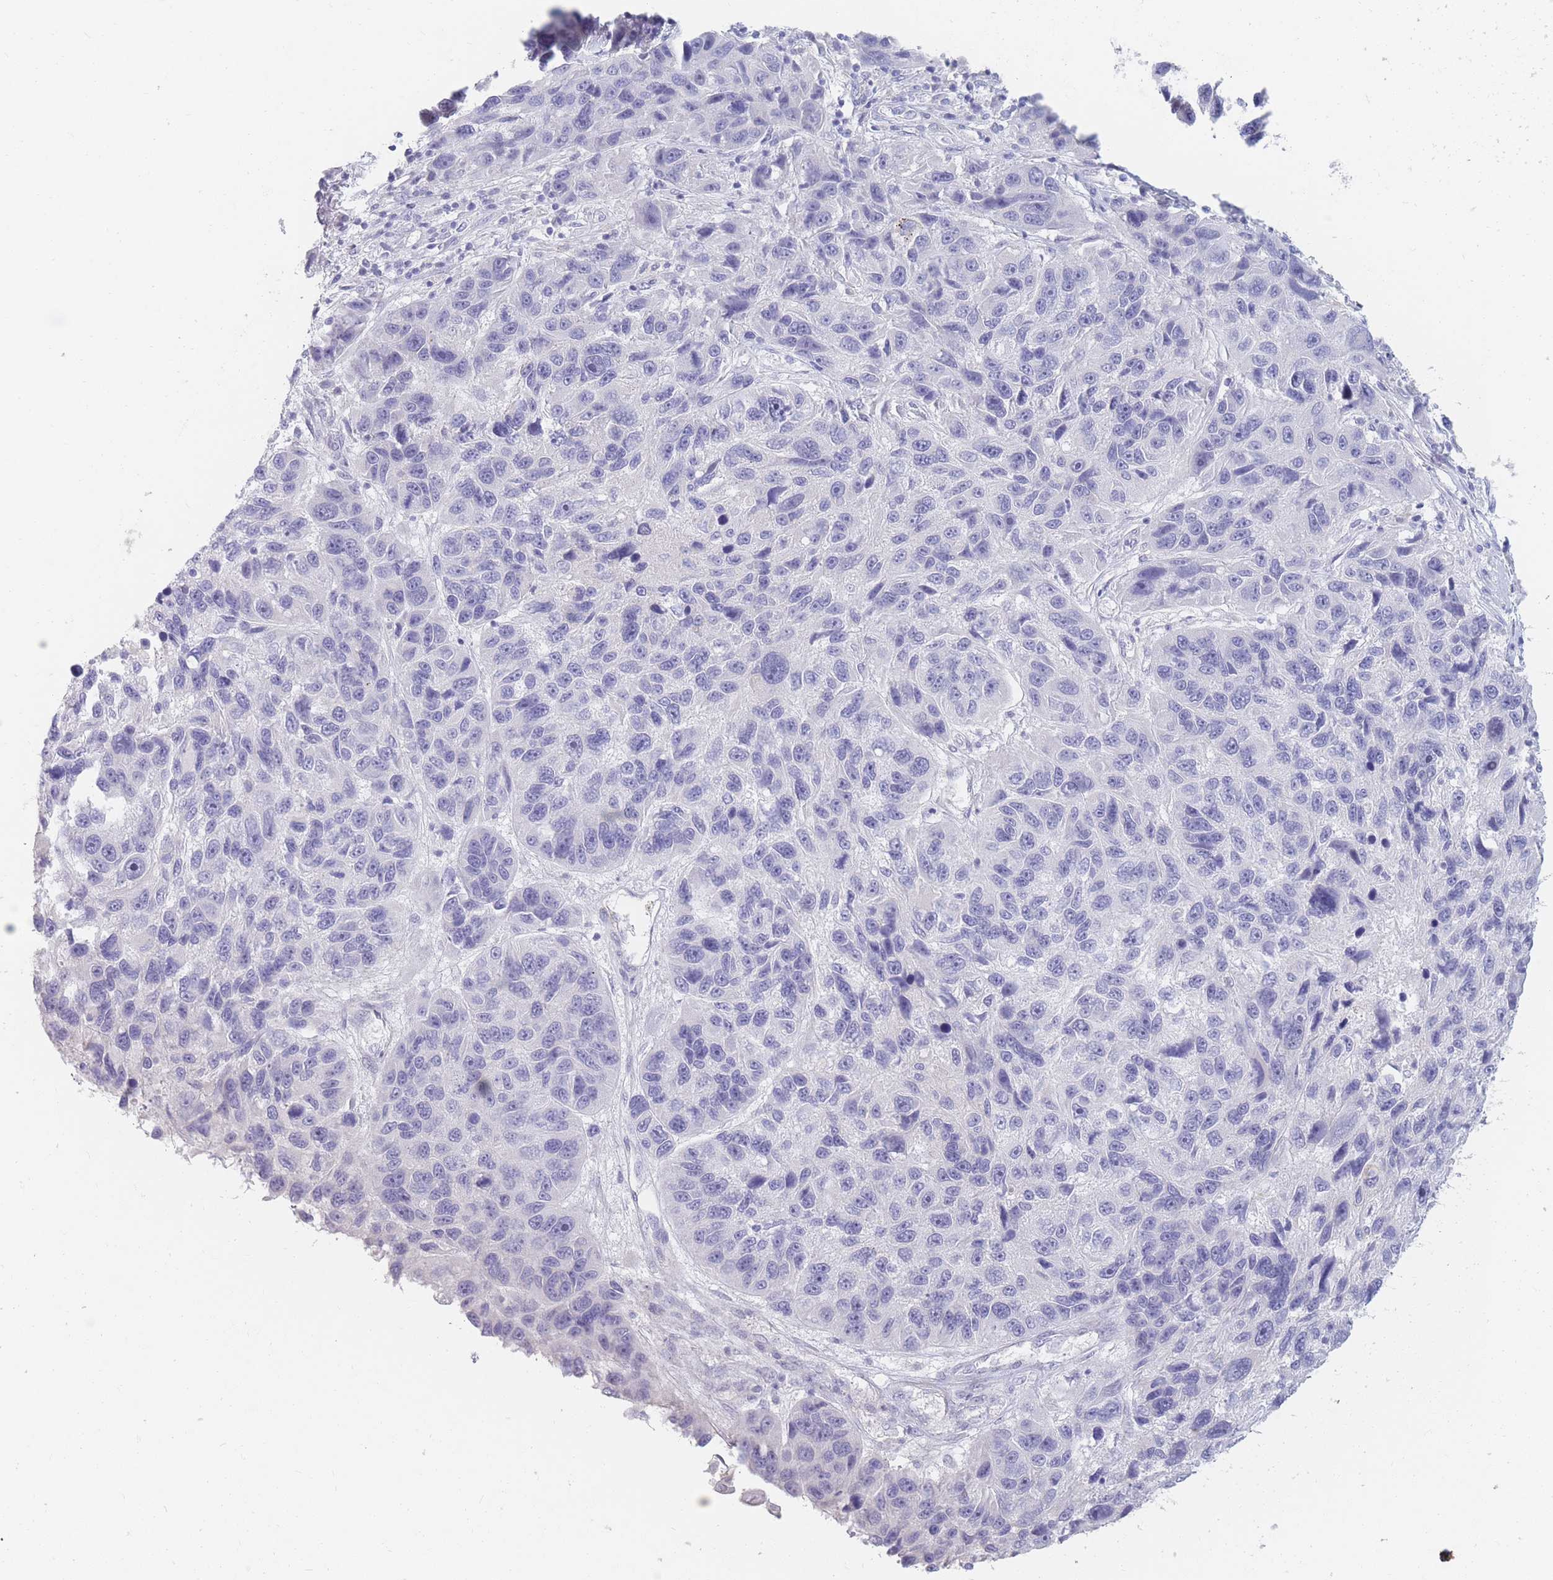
{"staining": {"intensity": "negative", "quantity": "none", "location": "none"}, "tissue": "melanoma", "cell_type": "Tumor cells", "image_type": "cancer", "snomed": [{"axis": "morphology", "description": "Malignant melanoma, NOS"}, {"axis": "topography", "description": "Skin"}], "caption": "Melanoma was stained to show a protein in brown. There is no significant positivity in tumor cells.", "gene": "PRG4", "patient": {"sex": "male", "age": 53}}